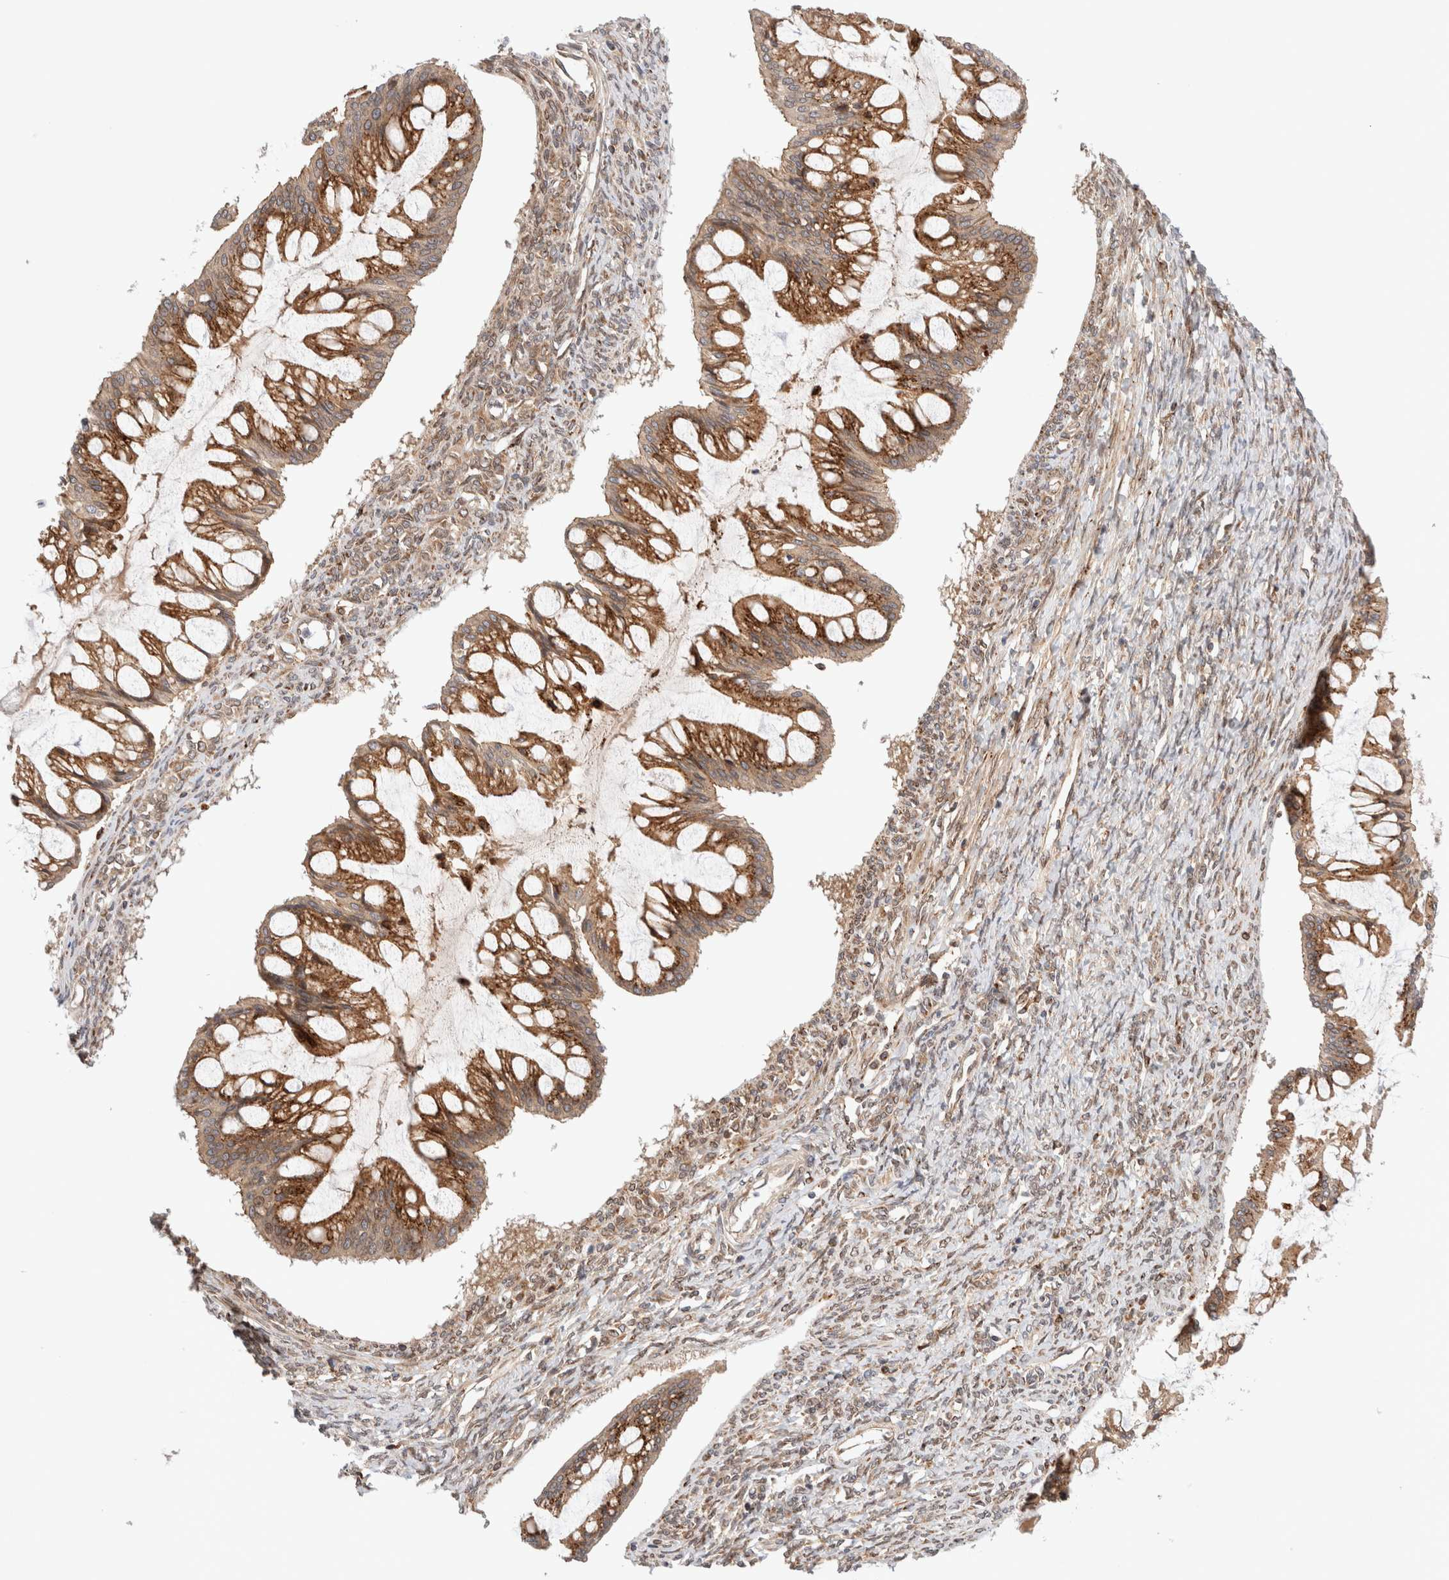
{"staining": {"intensity": "strong", "quantity": ">75%", "location": "cytoplasmic/membranous"}, "tissue": "ovarian cancer", "cell_type": "Tumor cells", "image_type": "cancer", "snomed": [{"axis": "morphology", "description": "Cystadenocarcinoma, mucinous, NOS"}, {"axis": "topography", "description": "Ovary"}], "caption": "Human mucinous cystadenocarcinoma (ovarian) stained for a protein (brown) exhibits strong cytoplasmic/membranous positive staining in approximately >75% of tumor cells.", "gene": "GCN1", "patient": {"sex": "female", "age": 73}}